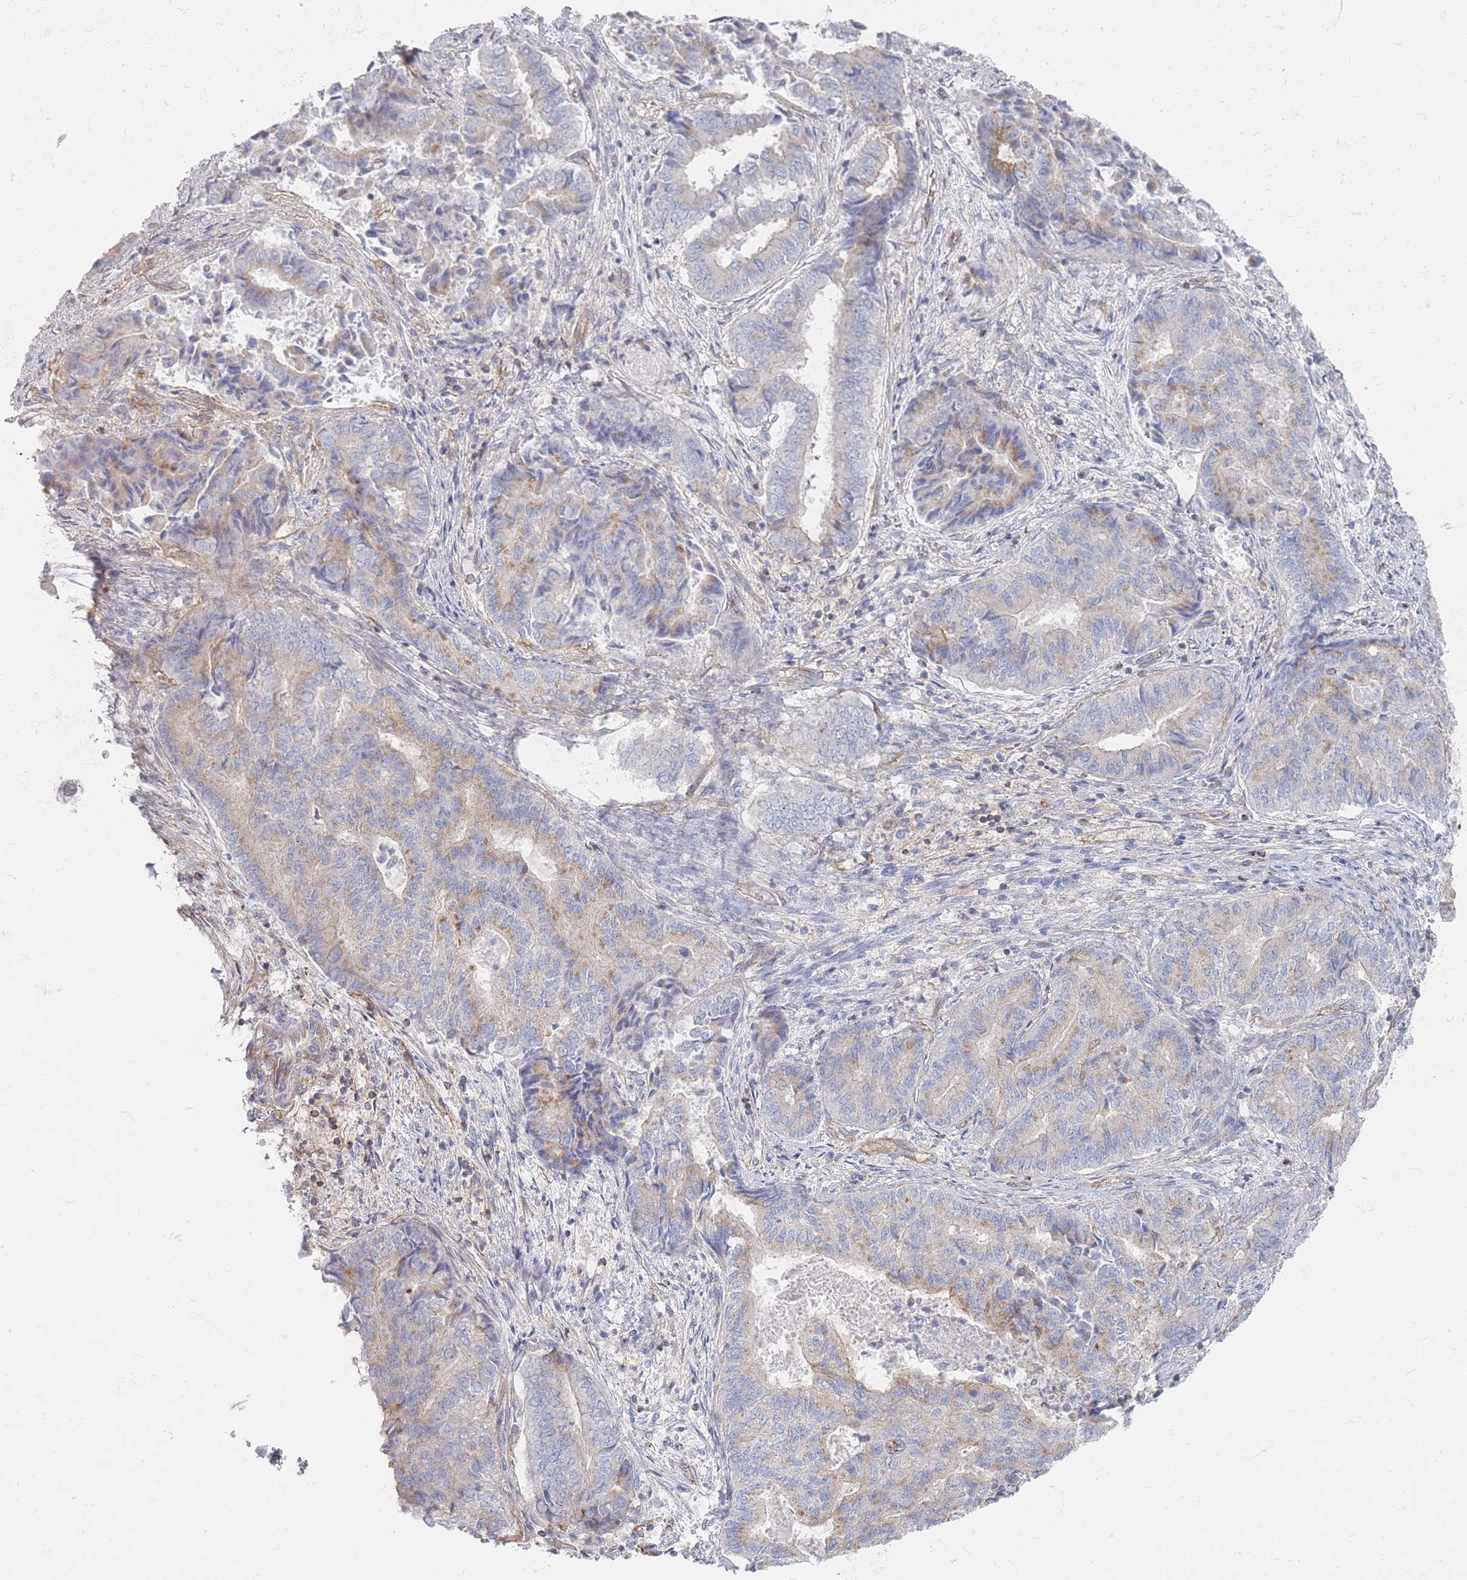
{"staining": {"intensity": "weak", "quantity": "25%-75%", "location": "cytoplasmic/membranous"}, "tissue": "endometrial cancer", "cell_type": "Tumor cells", "image_type": "cancer", "snomed": [{"axis": "morphology", "description": "Adenocarcinoma, NOS"}, {"axis": "topography", "description": "Endometrium"}], "caption": "Immunohistochemistry of endometrial cancer (adenocarcinoma) displays low levels of weak cytoplasmic/membranous positivity in about 25%-75% of tumor cells. (IHC, brightfield microscopy, high magnification).", "gene": "GNB1", "patient": {"sex": "female", "age": 80}}